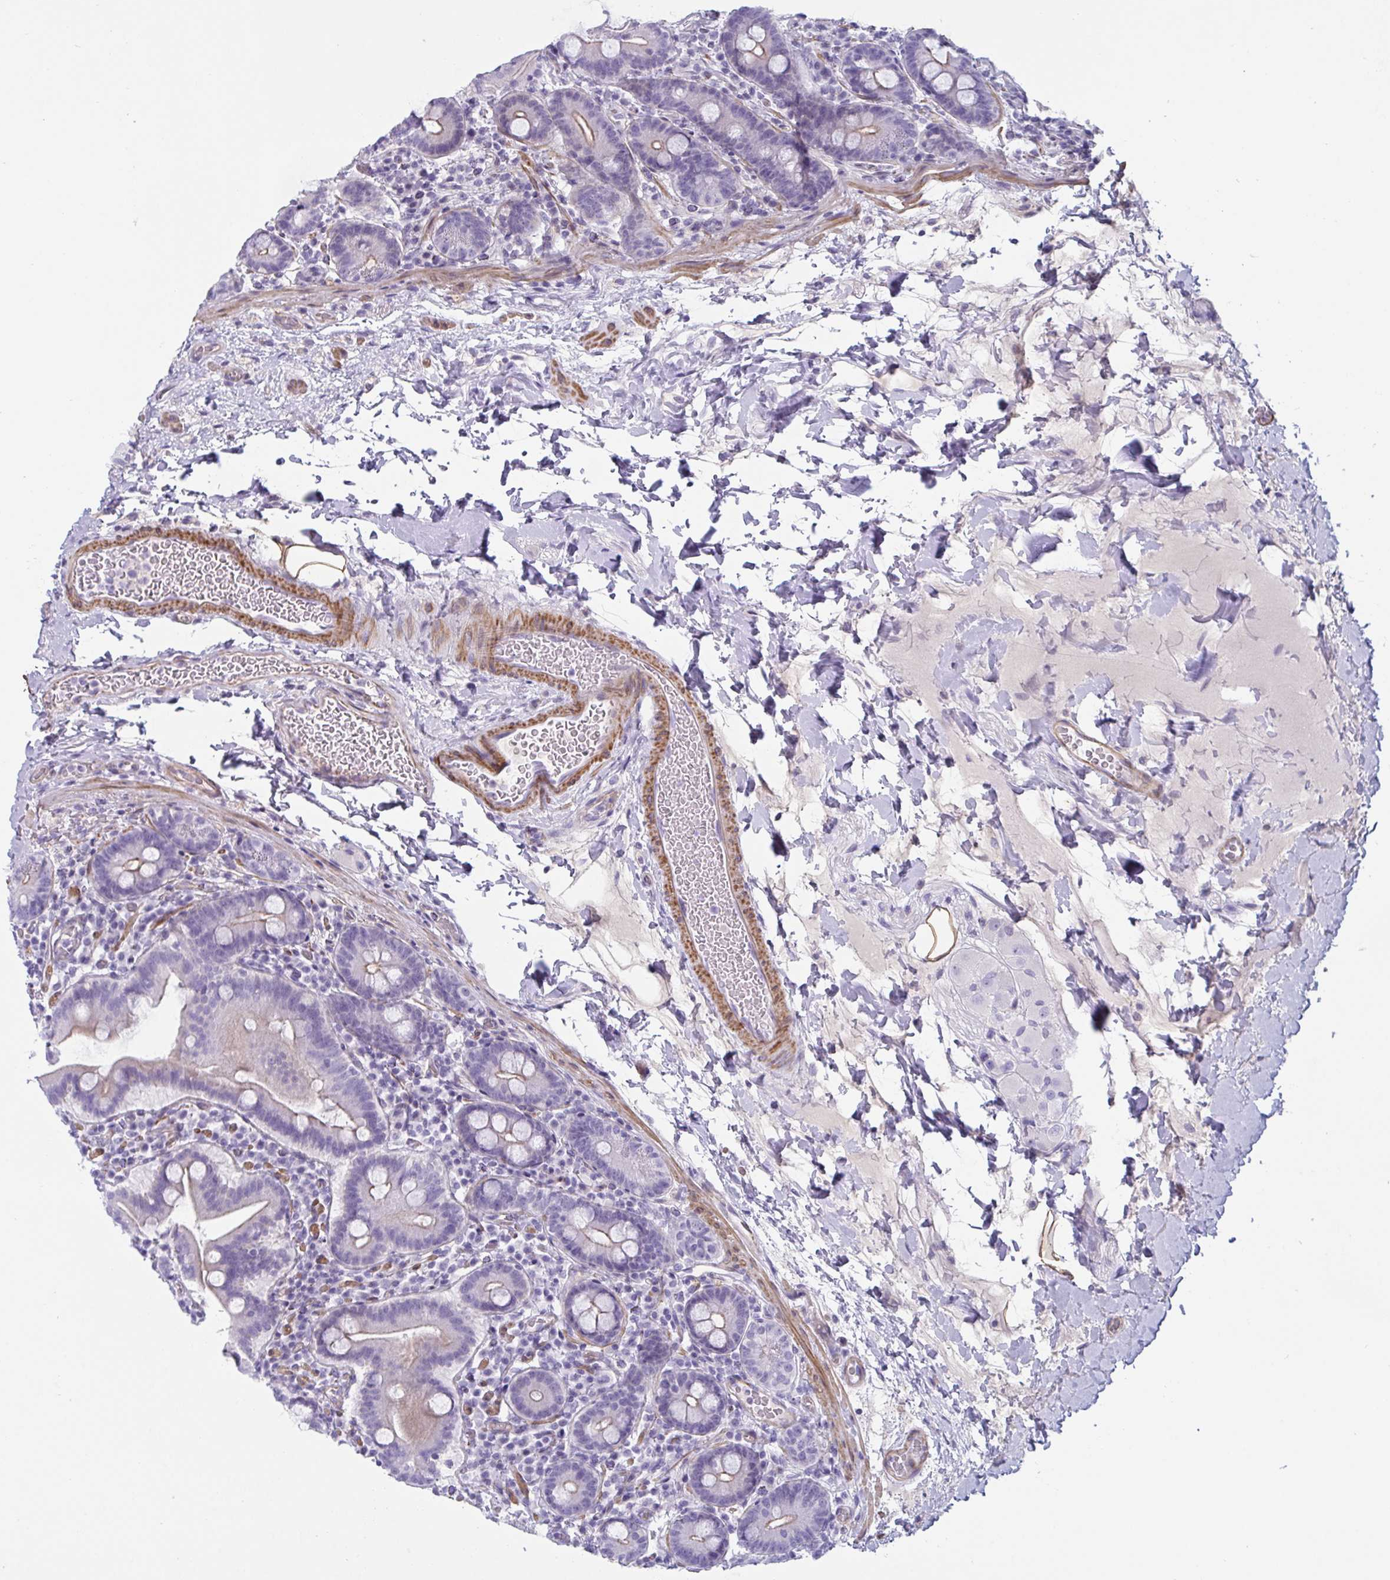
{"staining": {"intensity": "negative", "quantity": "none", "location": "none"}, "tissue": "small intestine", "cell_type": "Glandular cells", "image_type": "normal", "snomed": [{"axis": "morphology", "description": "Normal tissue, NOS"}, {"axis": "topography", "description": "Small intestine"}], "caption": "Immunohistochemistry photomicrograph of normal small intestine: human small intestine stained with DAB exhibits no significant protein positivity in glandular cells.", "gene": "OR5P3", "patient": {"sex": "male", "age": 26}}